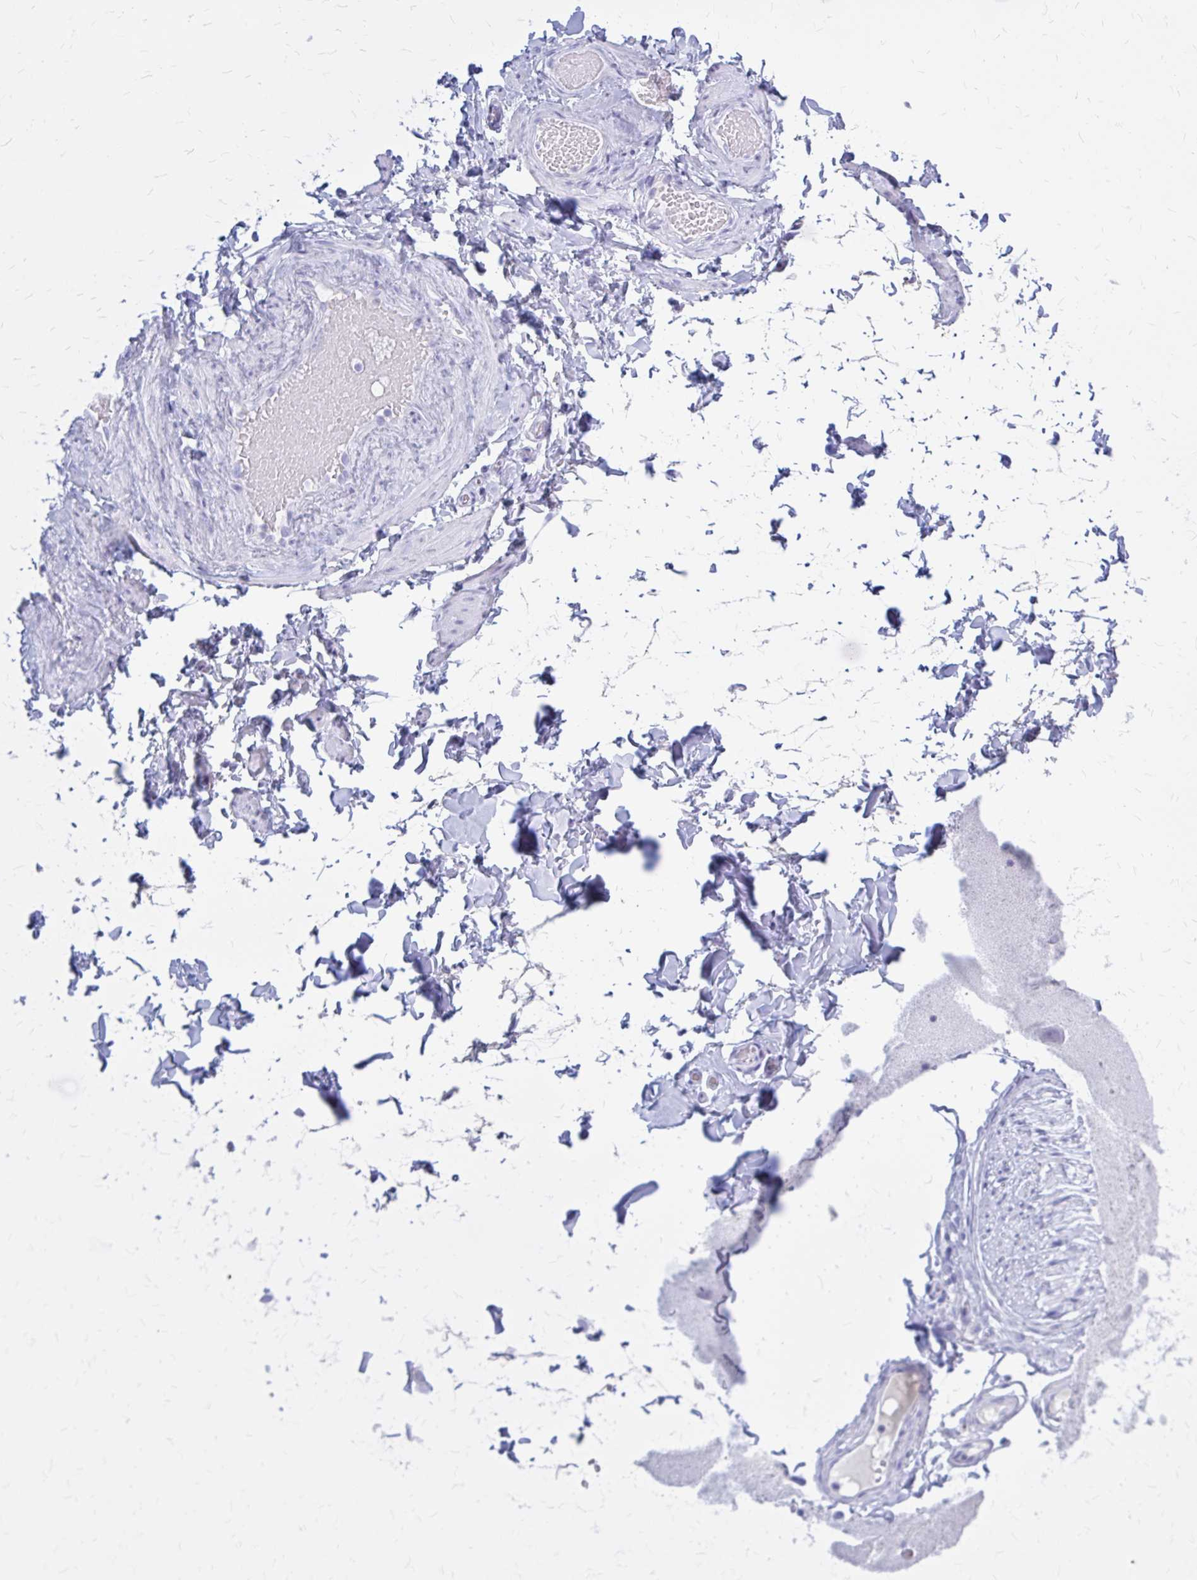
{"staining": {"intensity": "negative", "quantity": "none", "location": "none"}, "tissue": "adipose tissue", "cell_type": "Adipocytes", "image_type": "normal", "snomed": [{"axis": "morphology", "description": "Normal tissue, NOS"}, {"axis": "topography", "description": "Soft tissue"}, {"axis": "topography", "description": "Adipose tissue"}, {"axis": "topography", "description": "Vascular tissue"}, {"axis": "topography", "description": "Peripheral nerve tissue"}], "caption": "The histopathology image displays no significant positivity in adipocytes of adipose tissue.", "gene": "KLHDC7A", "patient": {"sex": "male", "age": 29}}